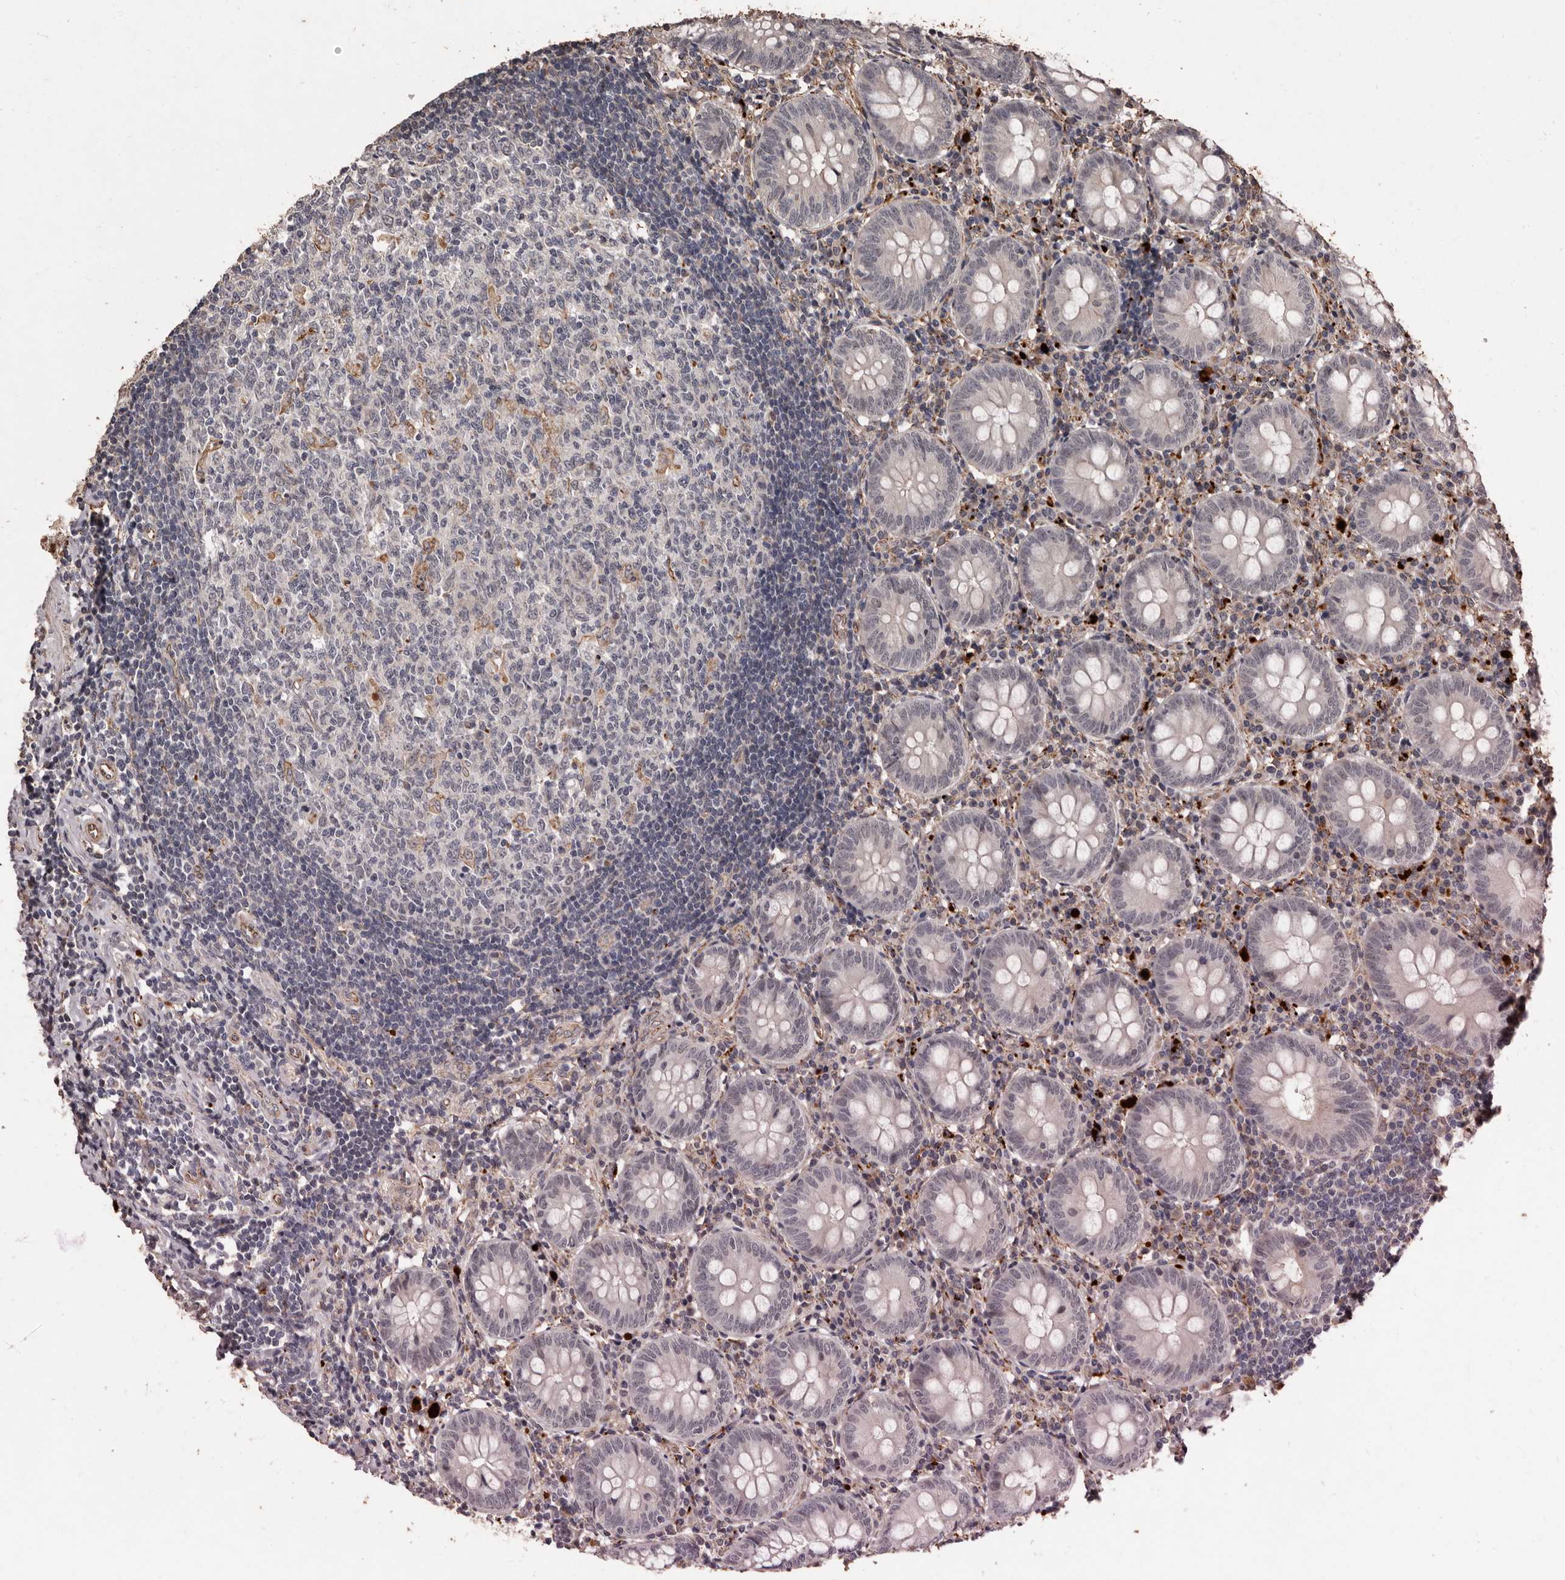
{"staining": {"intensity": "weak", "quantity": "<25%", "location": "cytoplasmic/membranous"}, "tissue": "appendix", "cell_type": "Glandular cells", "image_type": "normal", "snomed": [{"axis": "morphology", "description": "Normal tissue, NOS"}, {"axis": "topography", "description": "Appendix"}], "caption": "DAB immunohistochemical staining of benign appendix shows no significant expression in glandular cells.", "gene": "BRAT1", "patient": {"sex": "female", "age": 54}}